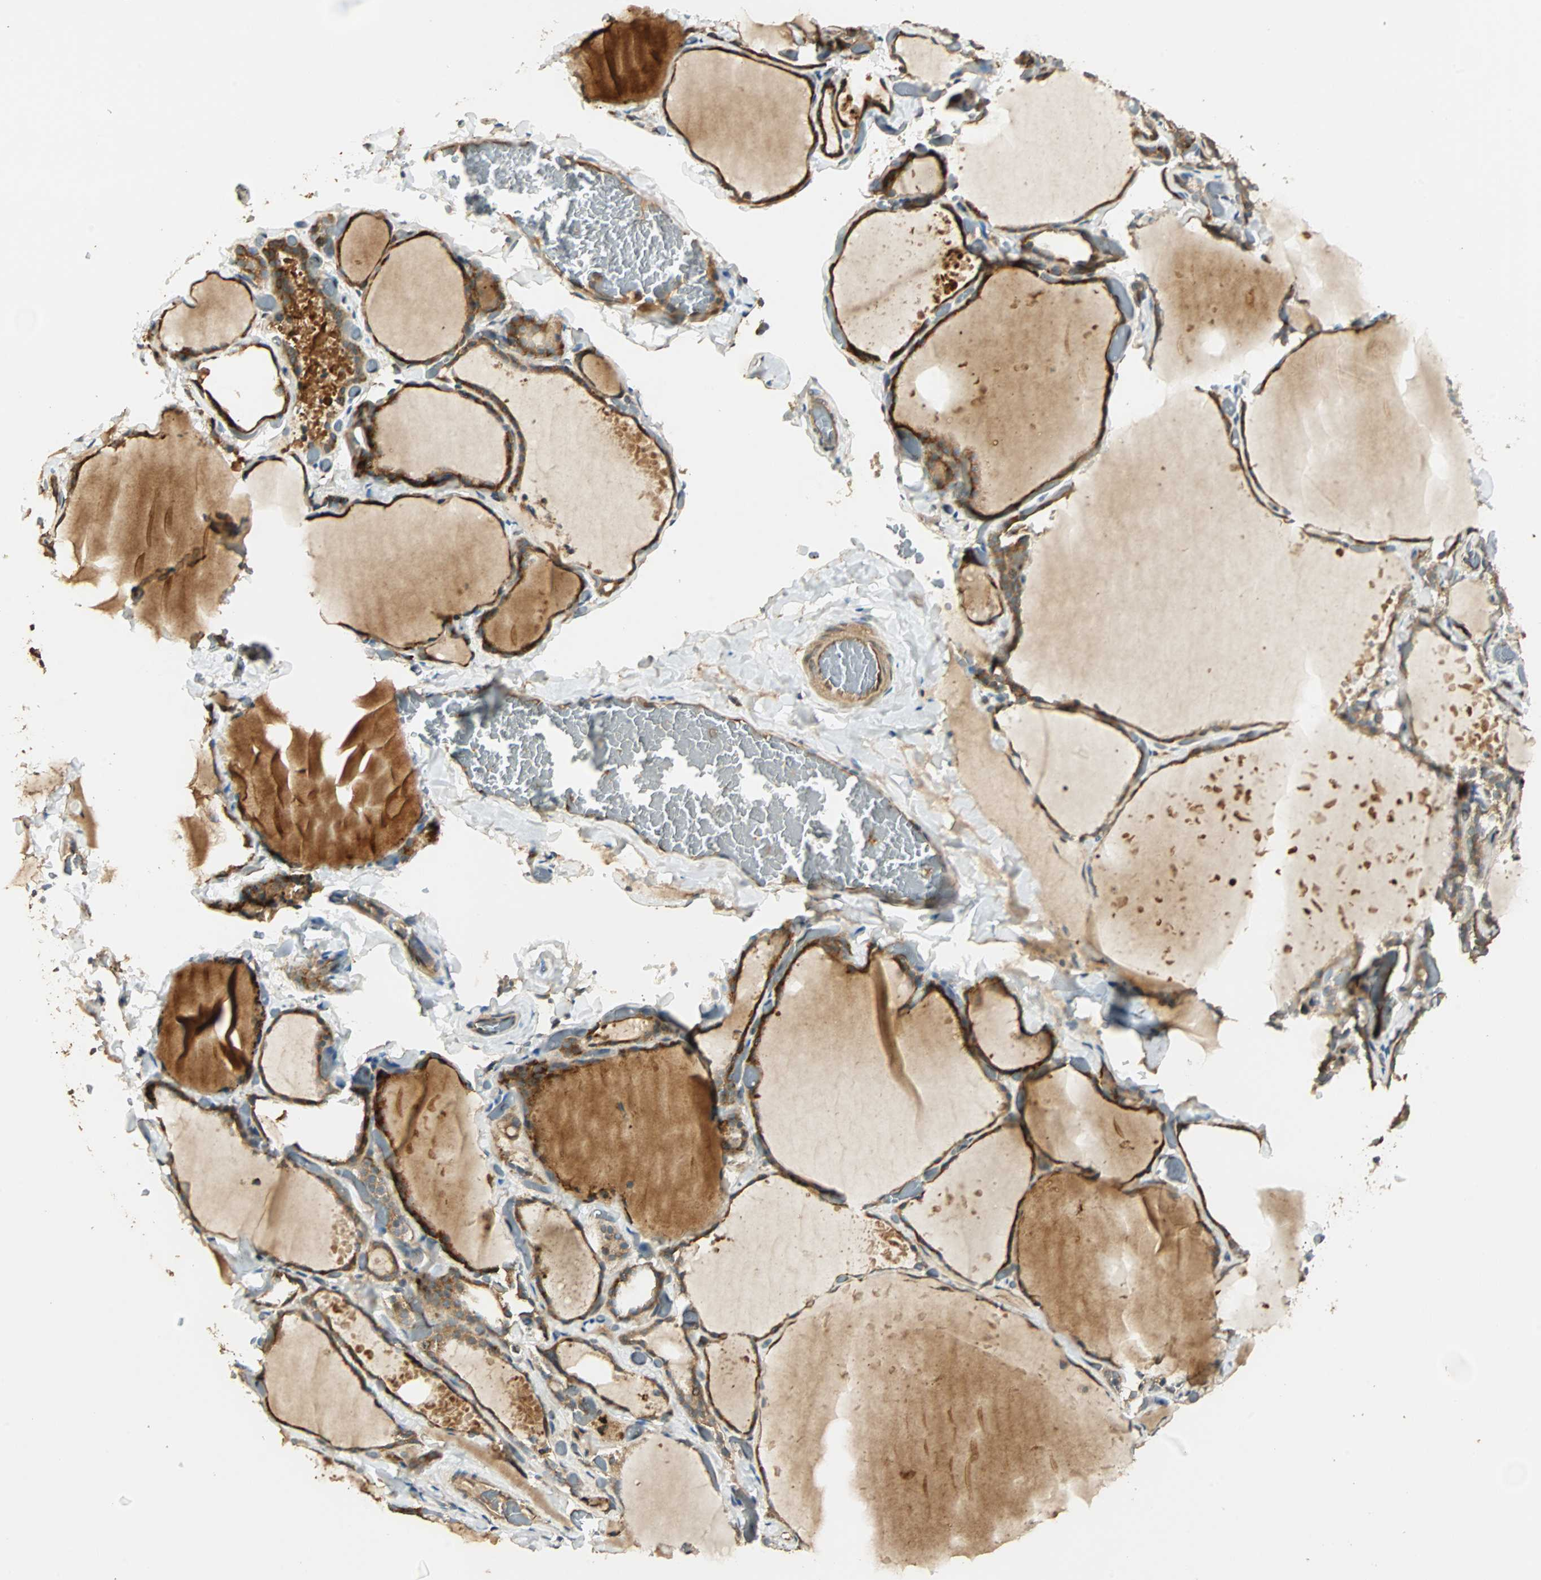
{"staining": {"intensity": "strong", "quantity": ">75%", "location": "cytoplasmic/membranous"}, "tissue": "thyroid gland", "cell_type": "Glandular cells", "image_type": "normal", "snomed": [{"axis": "morphology", "description": "Normal tissue, NOS"}, {"axis": "topography", "description": "Thyroid gland"}], "caption": "IHC of unremarkable human thyroid gland displays high levels of strong cytoplasmic/membranous positivity in about >75% of glandular cells.", "gene": "GALK1", "patient": {"sex": "female", "age": 22}}